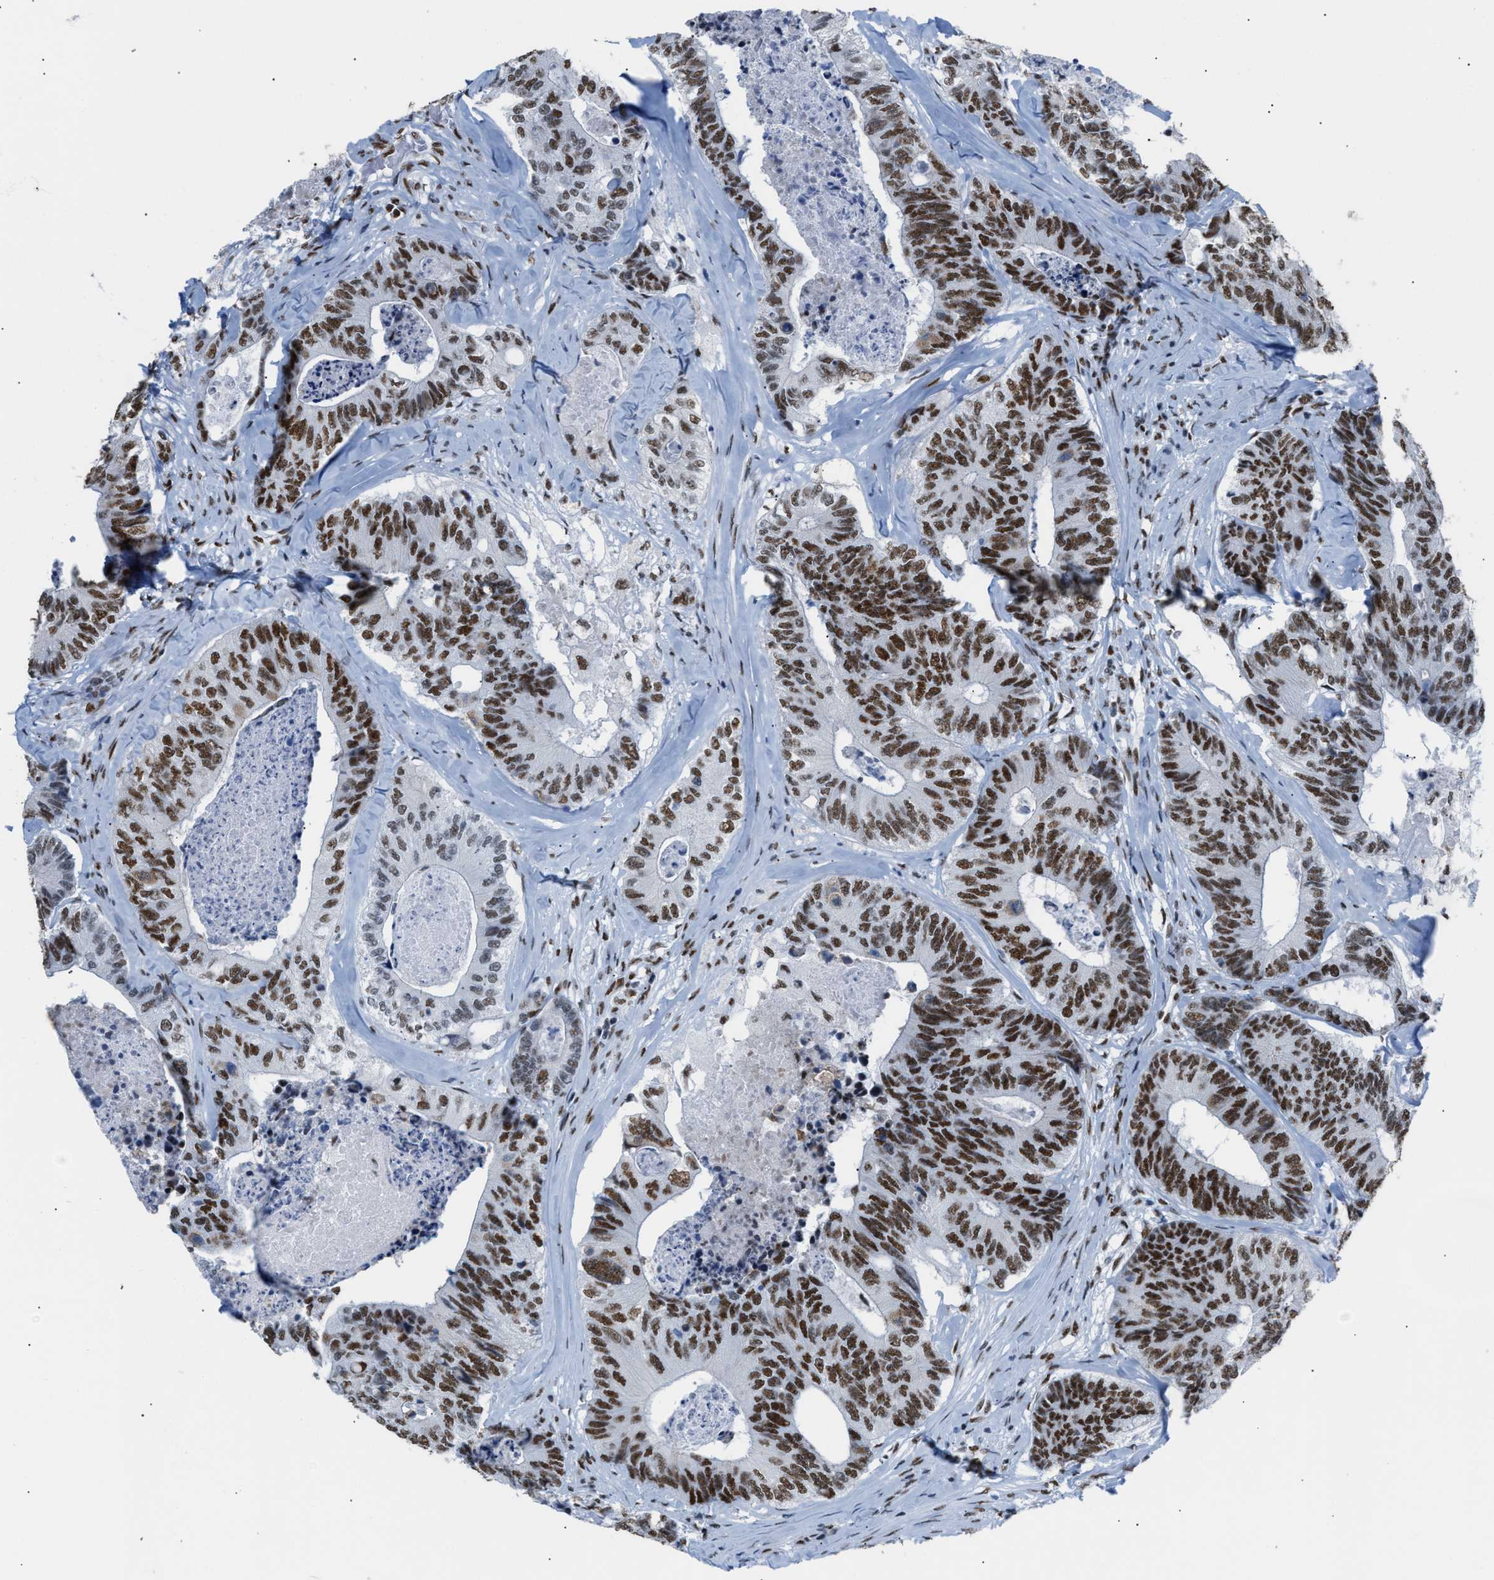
{"staining": {"intensity": "strong", "quantity": ">75%", "location": "nuclear"}, "tissue": "colorectal cancer", "cell_type": "Tumor cells", "image_type": "cancer", "snomed": [{"axis": "morphology", "description": "Adenocarcinoma, NOS"}, {"axis": "topography", "description": "Colon"}], "caption": "Adenocarcinoma (colorectal) stained with immunohistochemistry (IHC) exhibits strong nuclear expression in about >75% of tumor cells.", "gene": "CCAR2", "patient": {"sex": "female", "age": 67}}